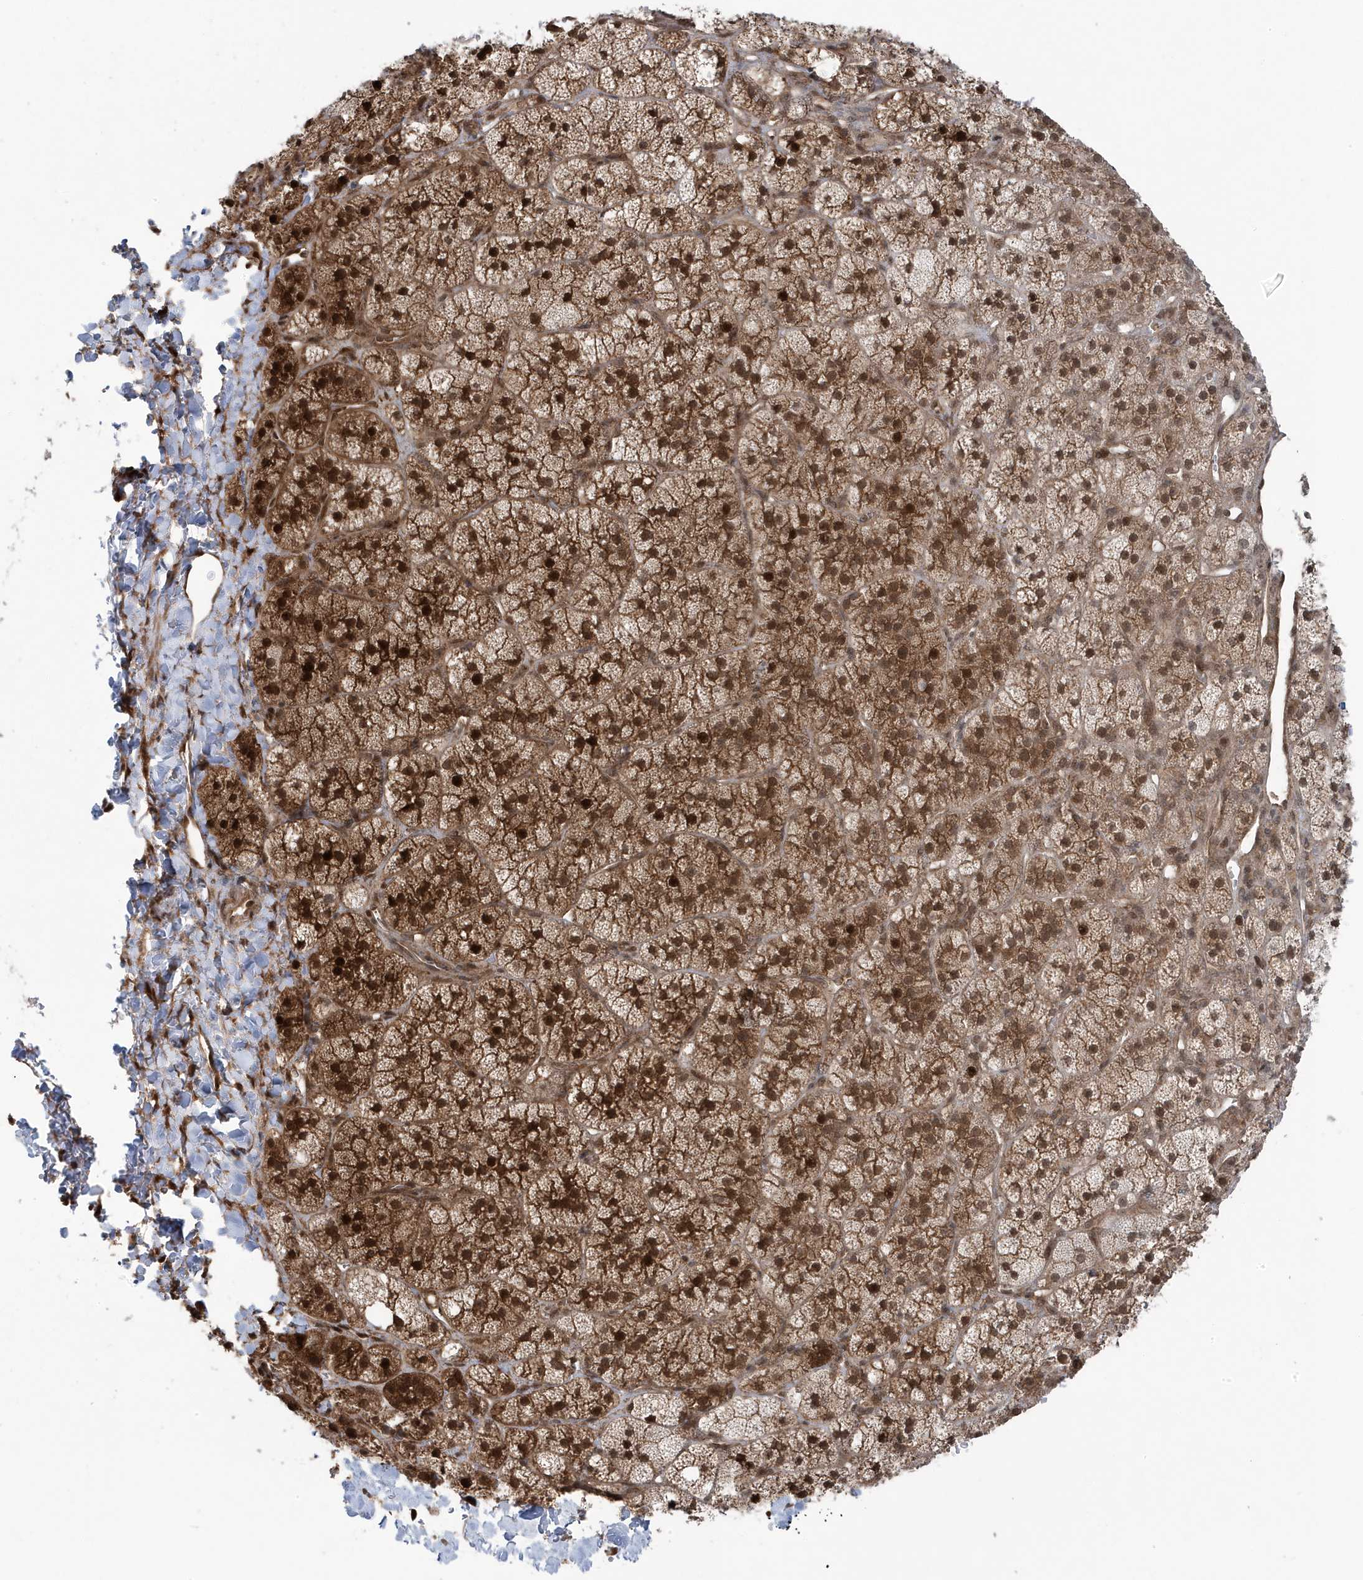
{"staining": {"intensity": "strong", "quantity": "25%-75%", "location": "cytoplasmic/membranous,nuclear"}, "tissue": "adrenal gland", "cell_type": "Glandular cells", "image_type": "normal", "snomed": [{"axis": "morphology", "description": "Normal tissue, NOS"}, {"axis": "topography", "description": "Adrenal gland"}], "caption": "An image of human adrenal gland stained for a protein shows strong cytoplasmic/membranous,nuclear brown staining in glandular cells.", "gene": "MAPK1IP1L", "patient": {"sex": "male", "age": 61}}